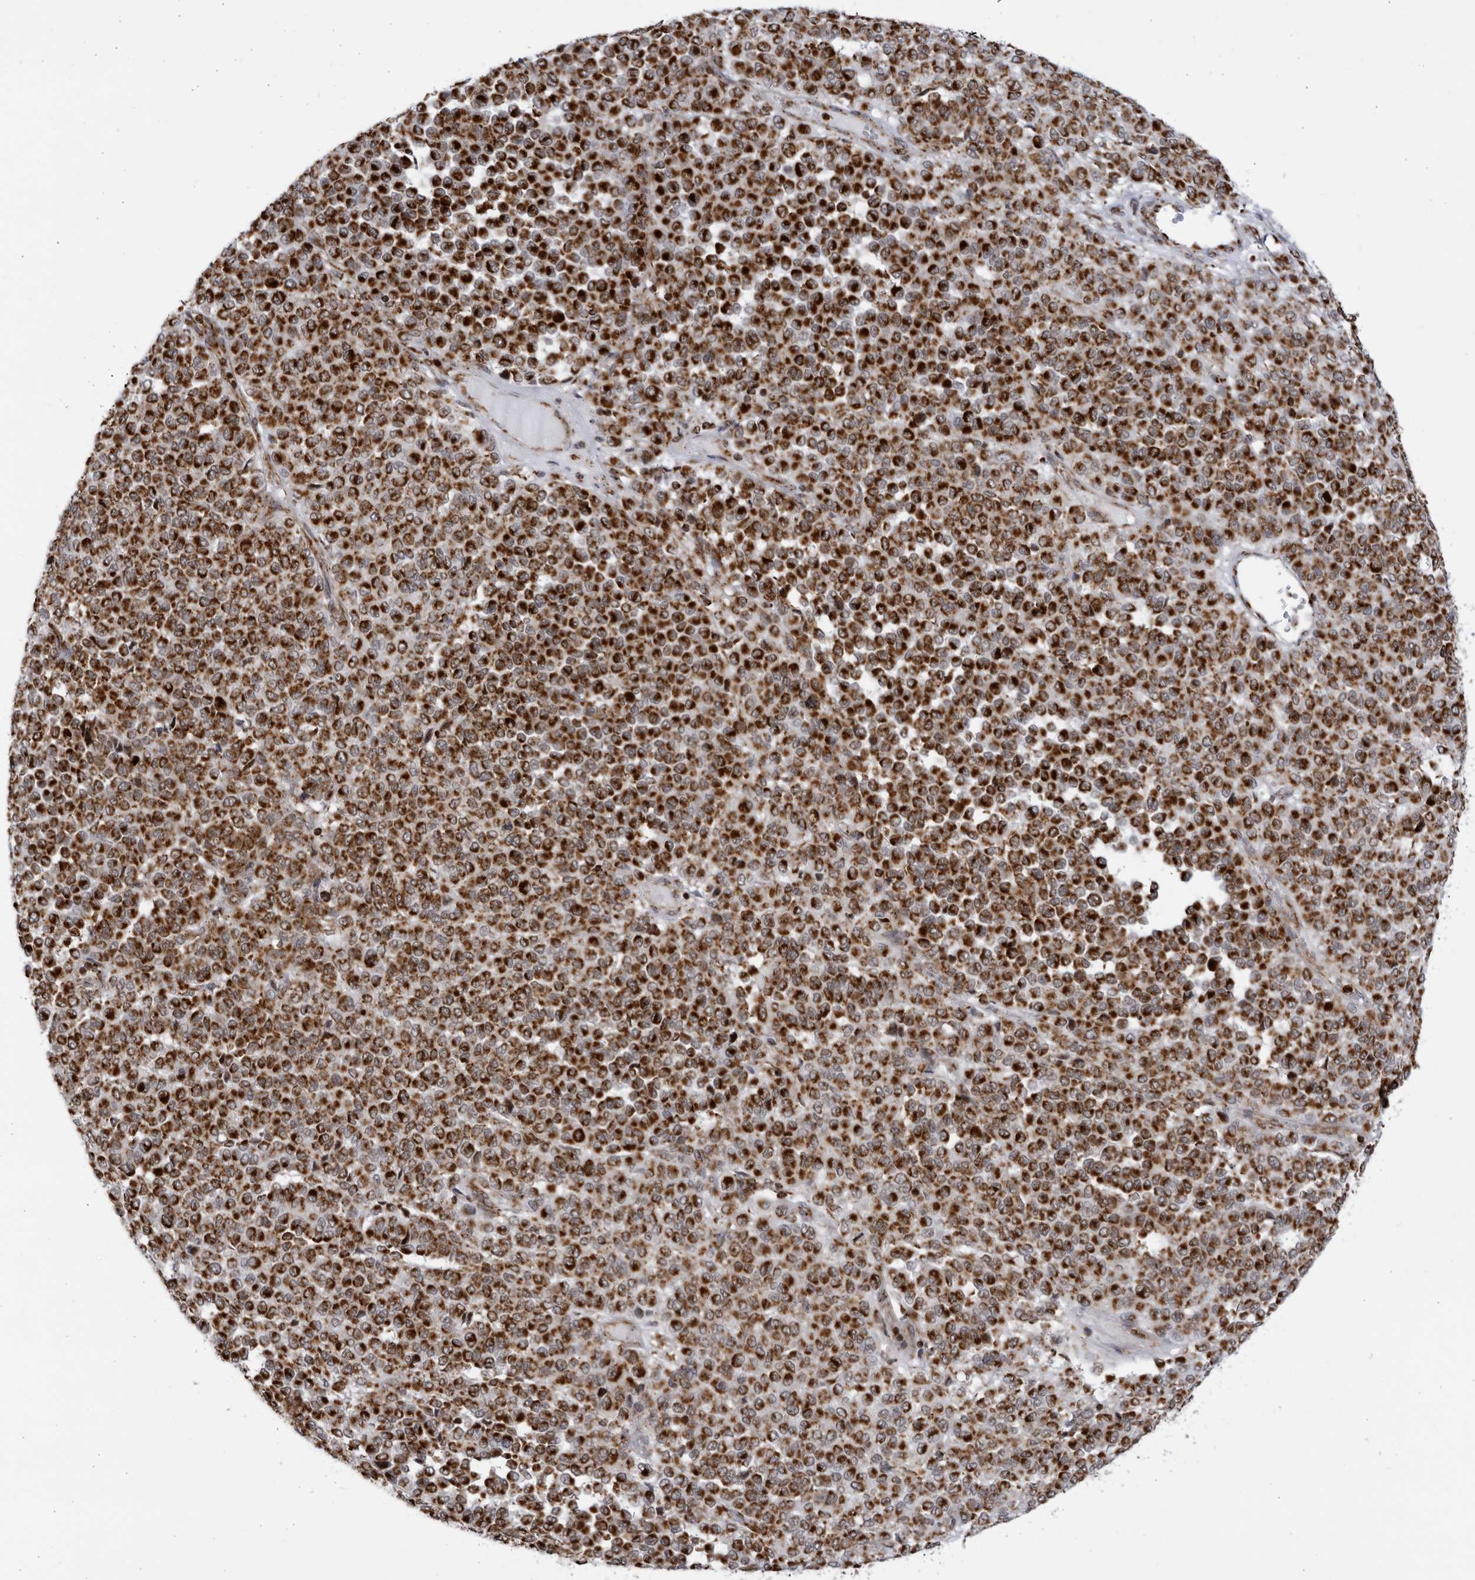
{"staining": {"intensity": "strong", "quantity": ">75%", "location": "cytoplasmic/membranous"}, "tissue": "melanoma", "cell_type": "Tumor cells", "image_type": "cancer", "snomed": [{"axis": "morphology", "description": "Malignant melanoma, Metastatic site"}, {"axis": "topography", "description": "Pancreas"}], "caption": "The immunohistochemical stain highlights strong cytoplasmic/membranous staining in tumor cells of melanoma tissue. (DAB (3,3'-diaminobenzidine) = brown stain, brightfield microscopy at high magnification).", "gene": "RBM34", "patient": {"sex": "female", "age": 30}}